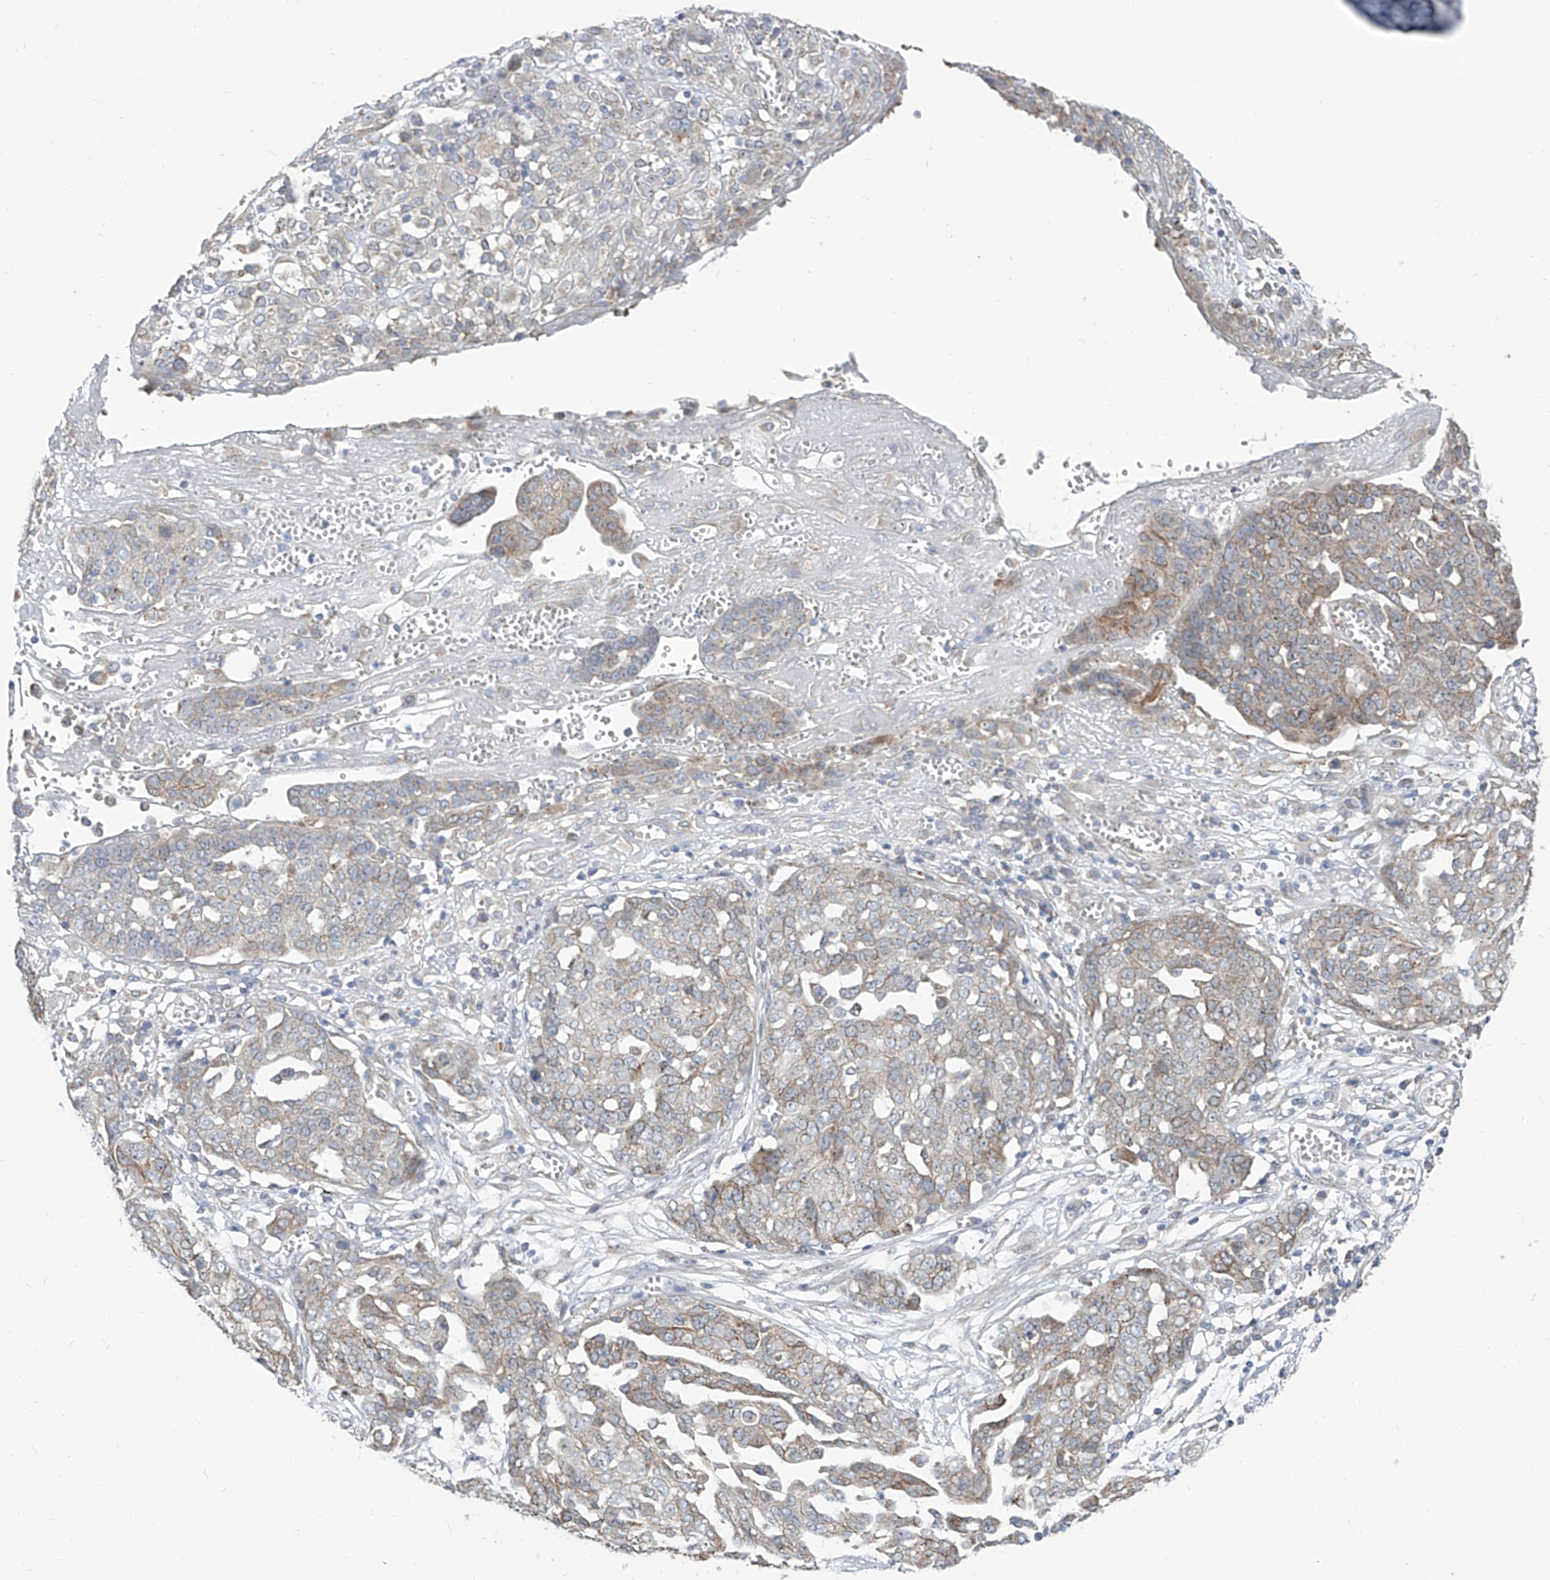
{"staining": {"intensity": "weak", "quantity": ">75%", "location": "cytoplasmic/membranous"}, "tissue": "ovarian cancer", "cell_type": "Tumor cells", "image_type": "cancer", "snomed": [{"axis": "morphology", "description": "Cystadenocarcinoma, serous, NOS"}, {"axis": "topography", "description": "Ovary"}], "caption": "Weak cytoplasmic/membranous protein expression is seen in about >75% of tumor cells in ovarian serous cystadenocarcinoma.", "gene": "AGPS", "patient": {"sex": "female", "age": 56}}